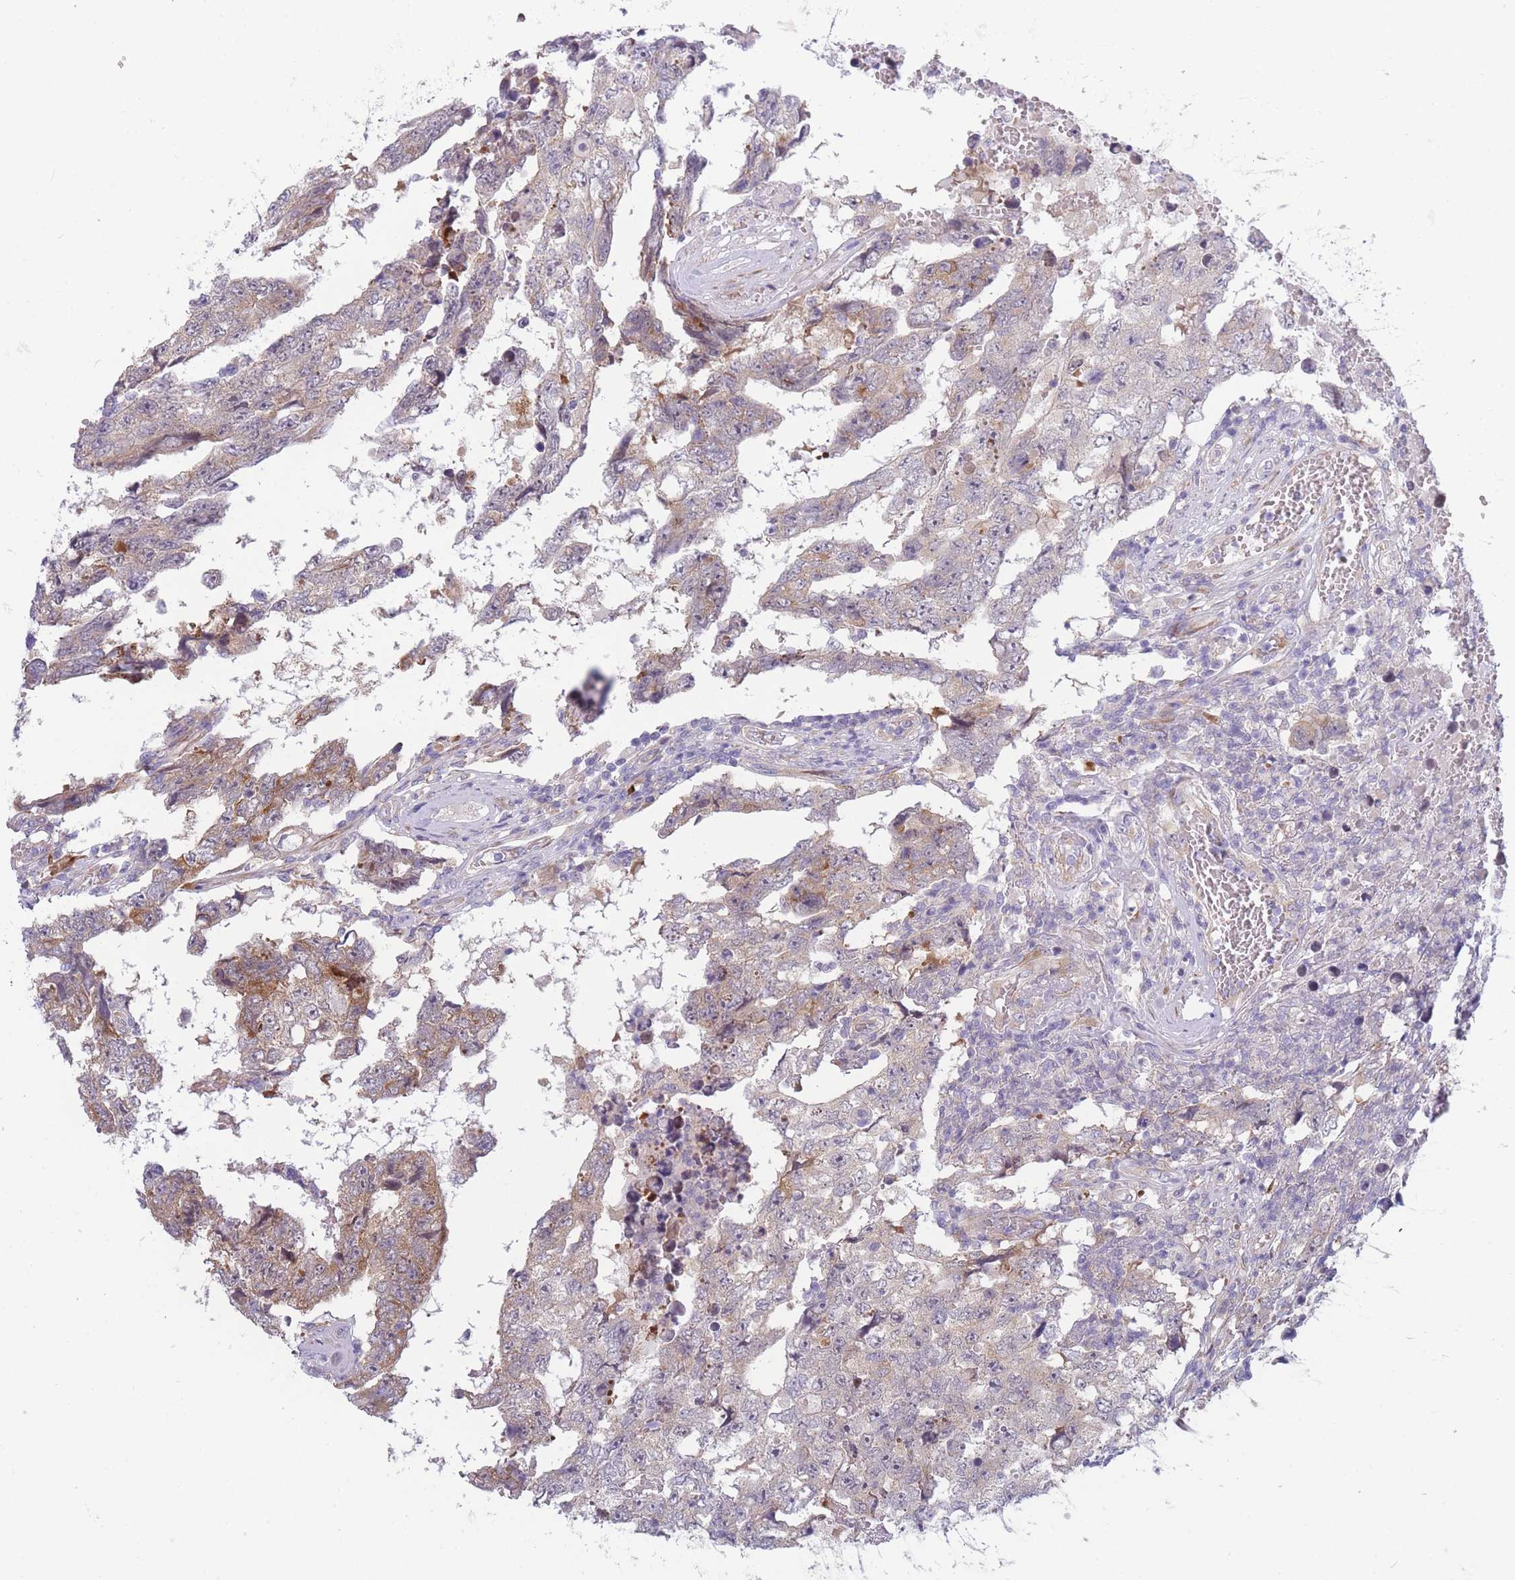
{"staining": {"intensity": "weak", "quantity": "25%-75%", "location": "cytoplasmic/membranous"}, "tissue": "testis cancer", "cell_type": "Tumor cells", "image_type": "cancer", "snomed": [{"axis": "morphology", "description": "Carcinoma, Embryonal, NOS"}, {"axis": "topography", "description": "Testis"}], "caption": "Testis cancer stained with IHC displays weak cytoplasmic/membranous positivity in approximately 25%-75% of tumor cells.", "gene": "NDUFAF6", "patient": {"sex": "male", "age": 25}}